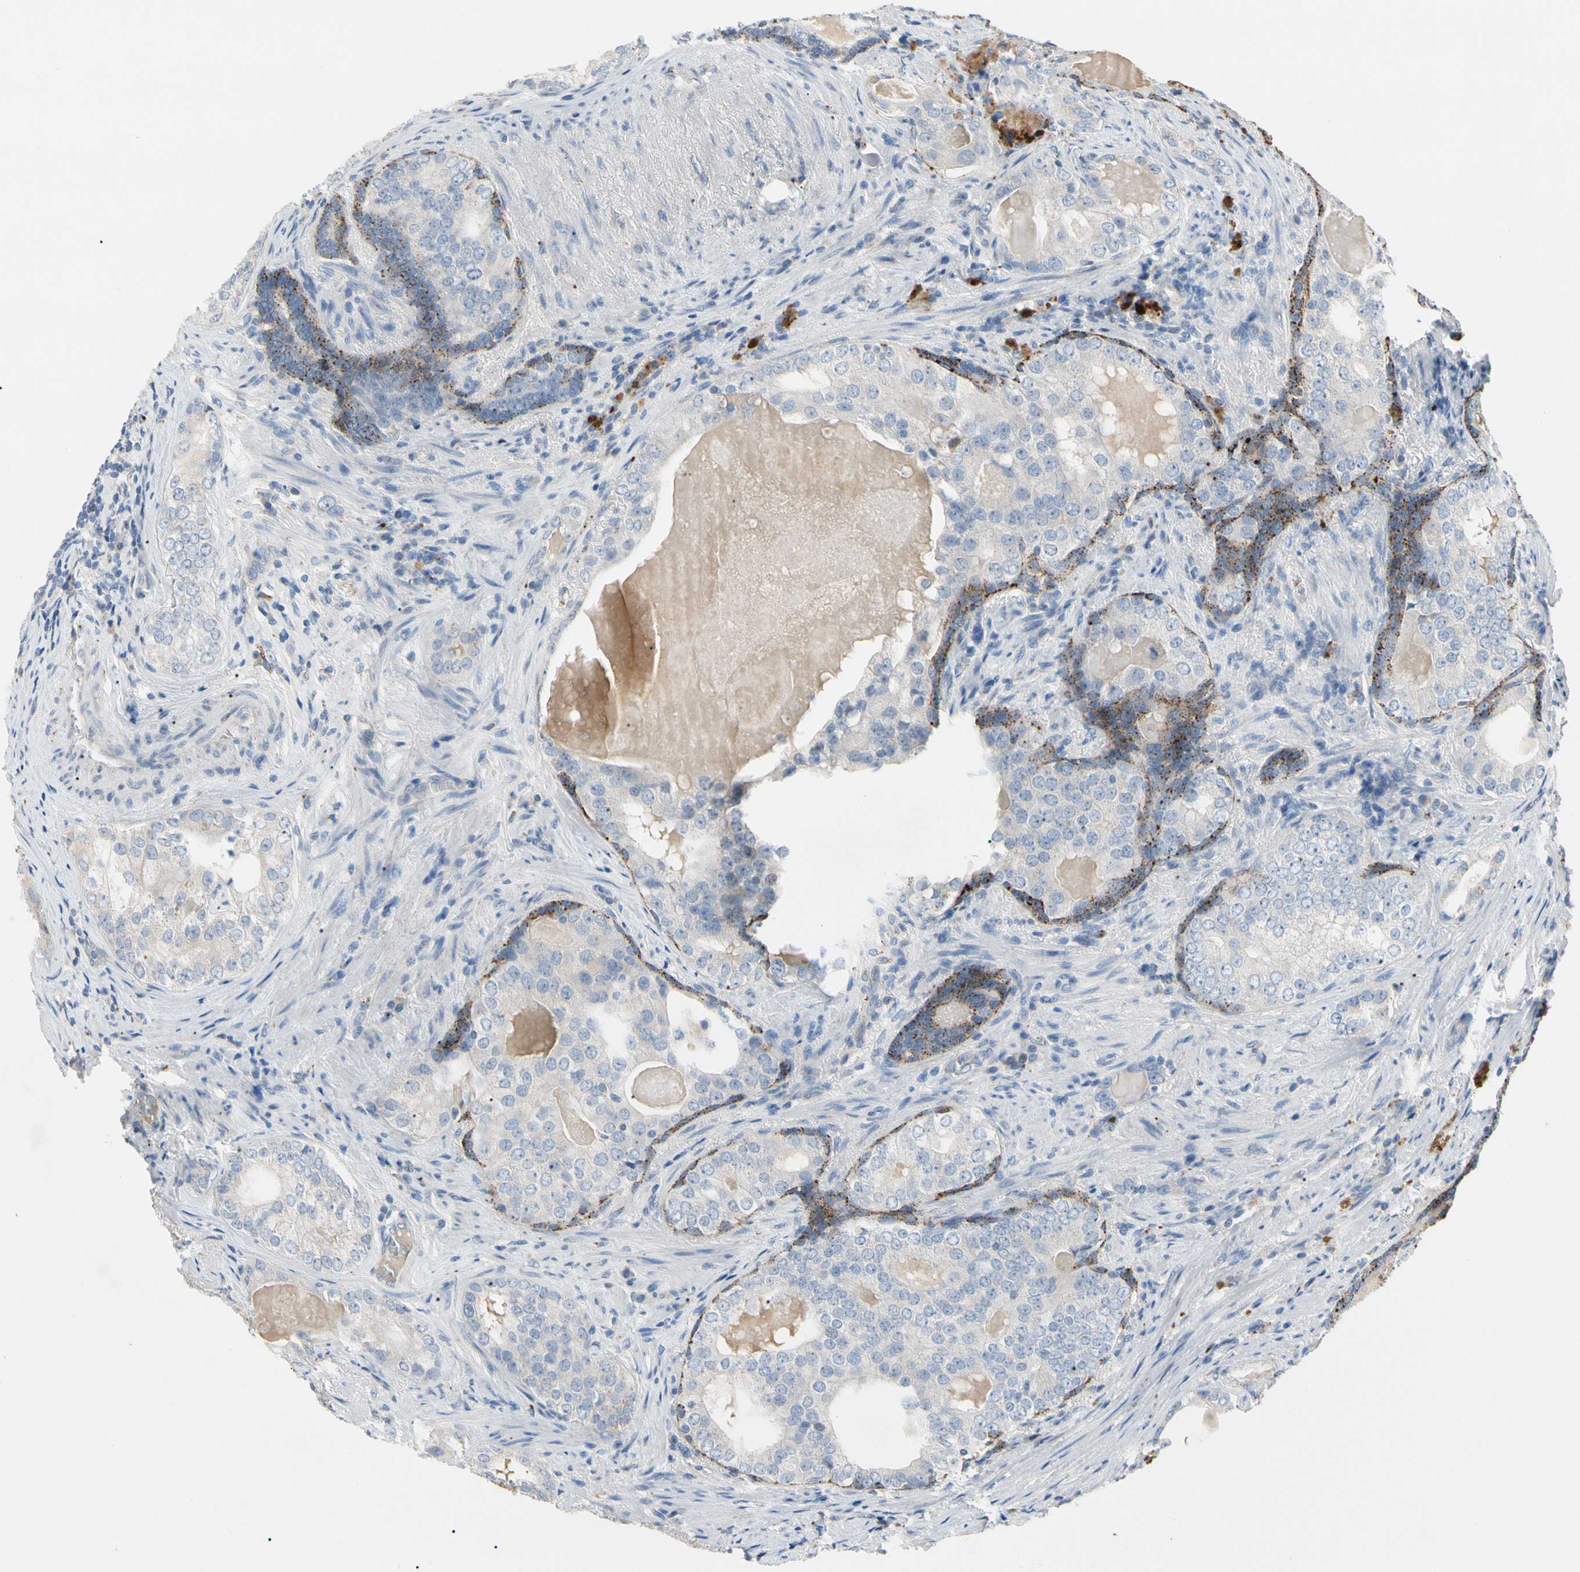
{"staining": {"intensity": "negative", "quantity": "none", "location": "none"}, "tissue": "prostate cancer", "cell_type": "Tumor cells", "image_type": "cancer", "snomed": [{"axis": "morphology", "description": "Adenocarcinoma, High grade"}, {"axis": "topography", "description": "Prostate"}], "caption": "Prostate cancer (high-grade adenocarcinoma) stained for a protein using immunohistochemistry exhibits no staining tumor cells.", "gene": "RETSAT", "patient": {"sex": "male", "age": 66}}